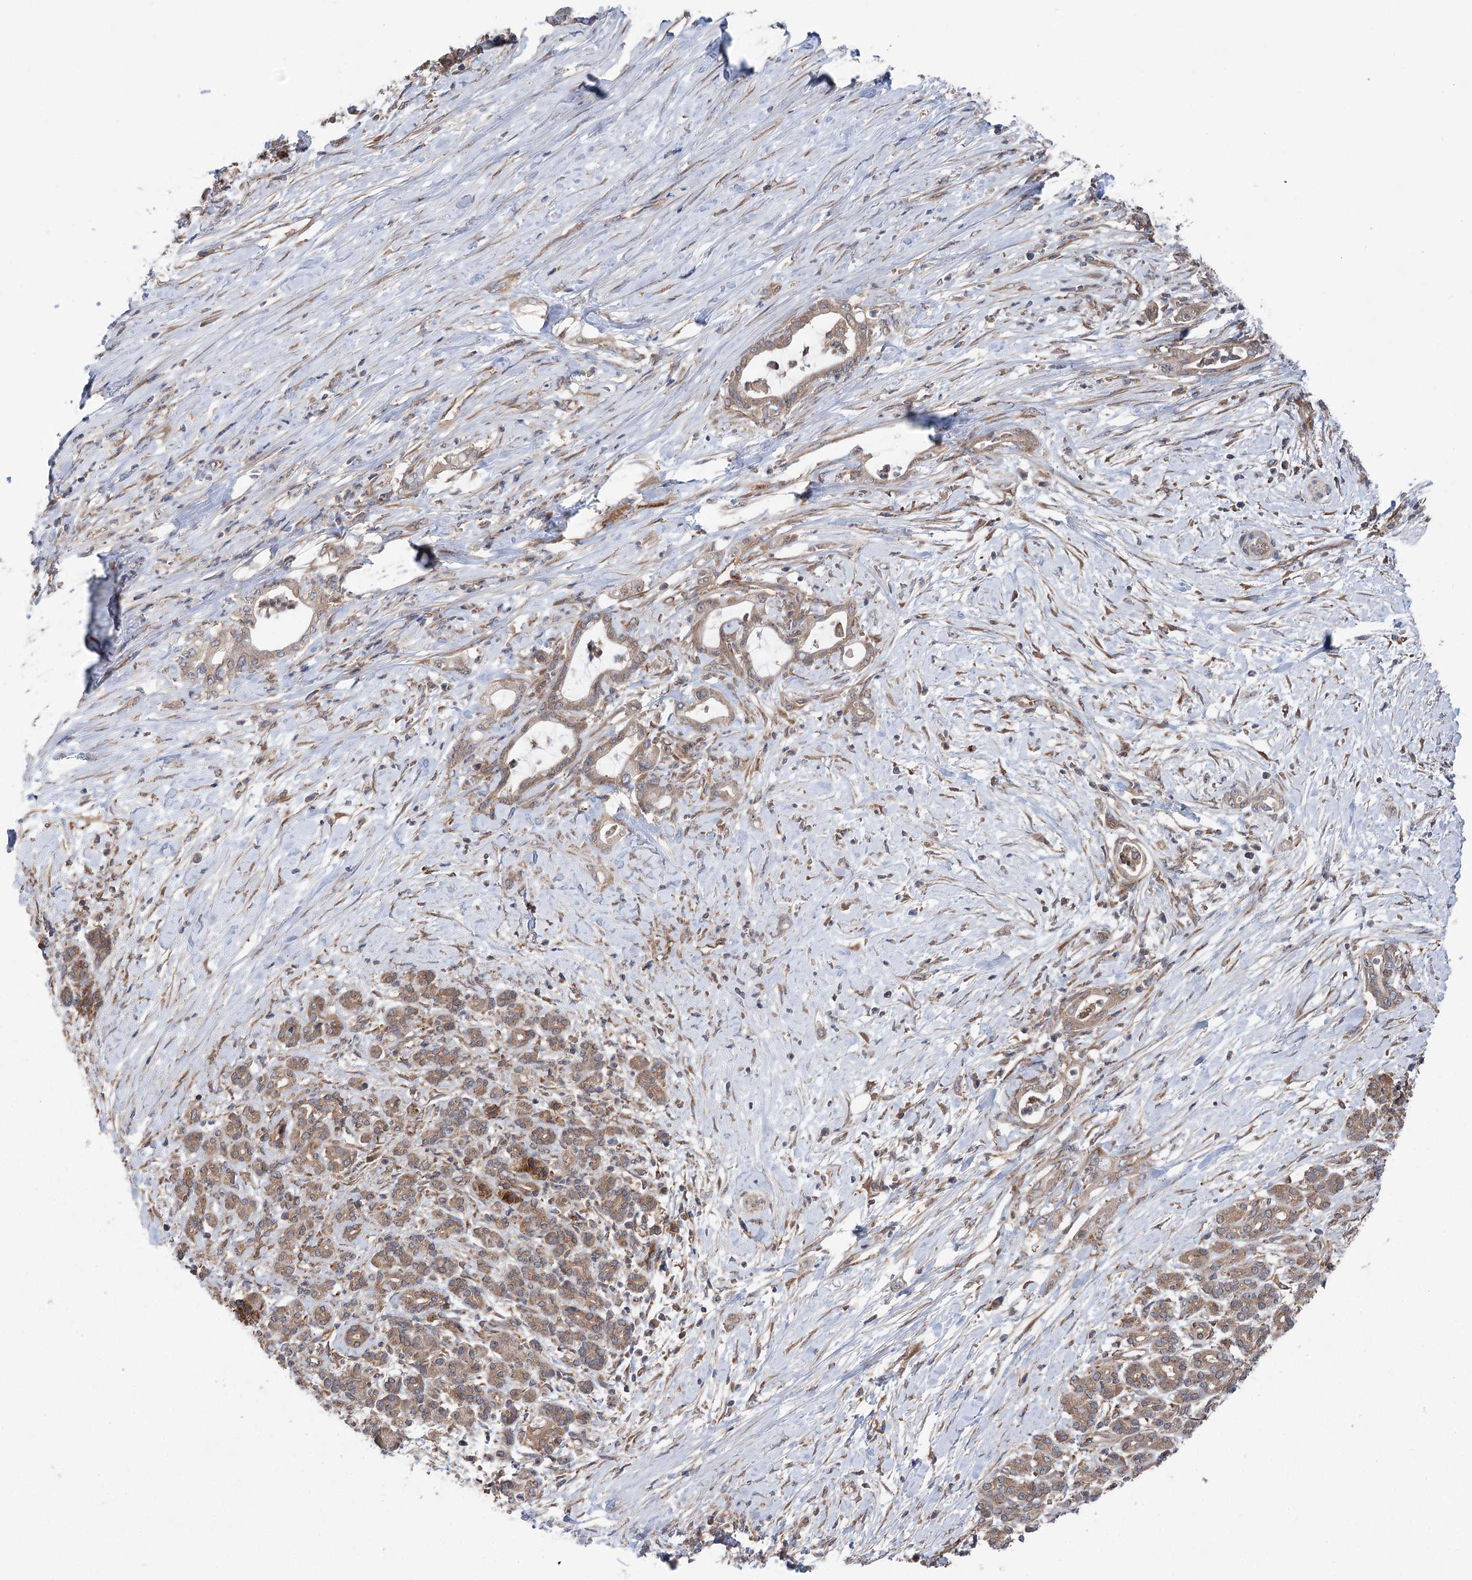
{"staining": {"intensity": "weak", "quantity": ">75%", "location": "cytoplasmic/membranous"}, "tissue": "pancreatic cancer", "cell_type": "Tumor cells", "image_type": "cancer", "snomed": [{"axis": "morphology", "description": "Adenocarcinoma, NOS"}, {"axis": "topography", "description": "Pancreas"}], "caption": "This is a histology image of immunohistochemistry staining of adenocarcinoma (pancreatic), which shows weak staining in the cytoplasmic/membranous of tumor cells.", "gene": "PPP1R21", "patient": {"sex": "female", "age": 55}}